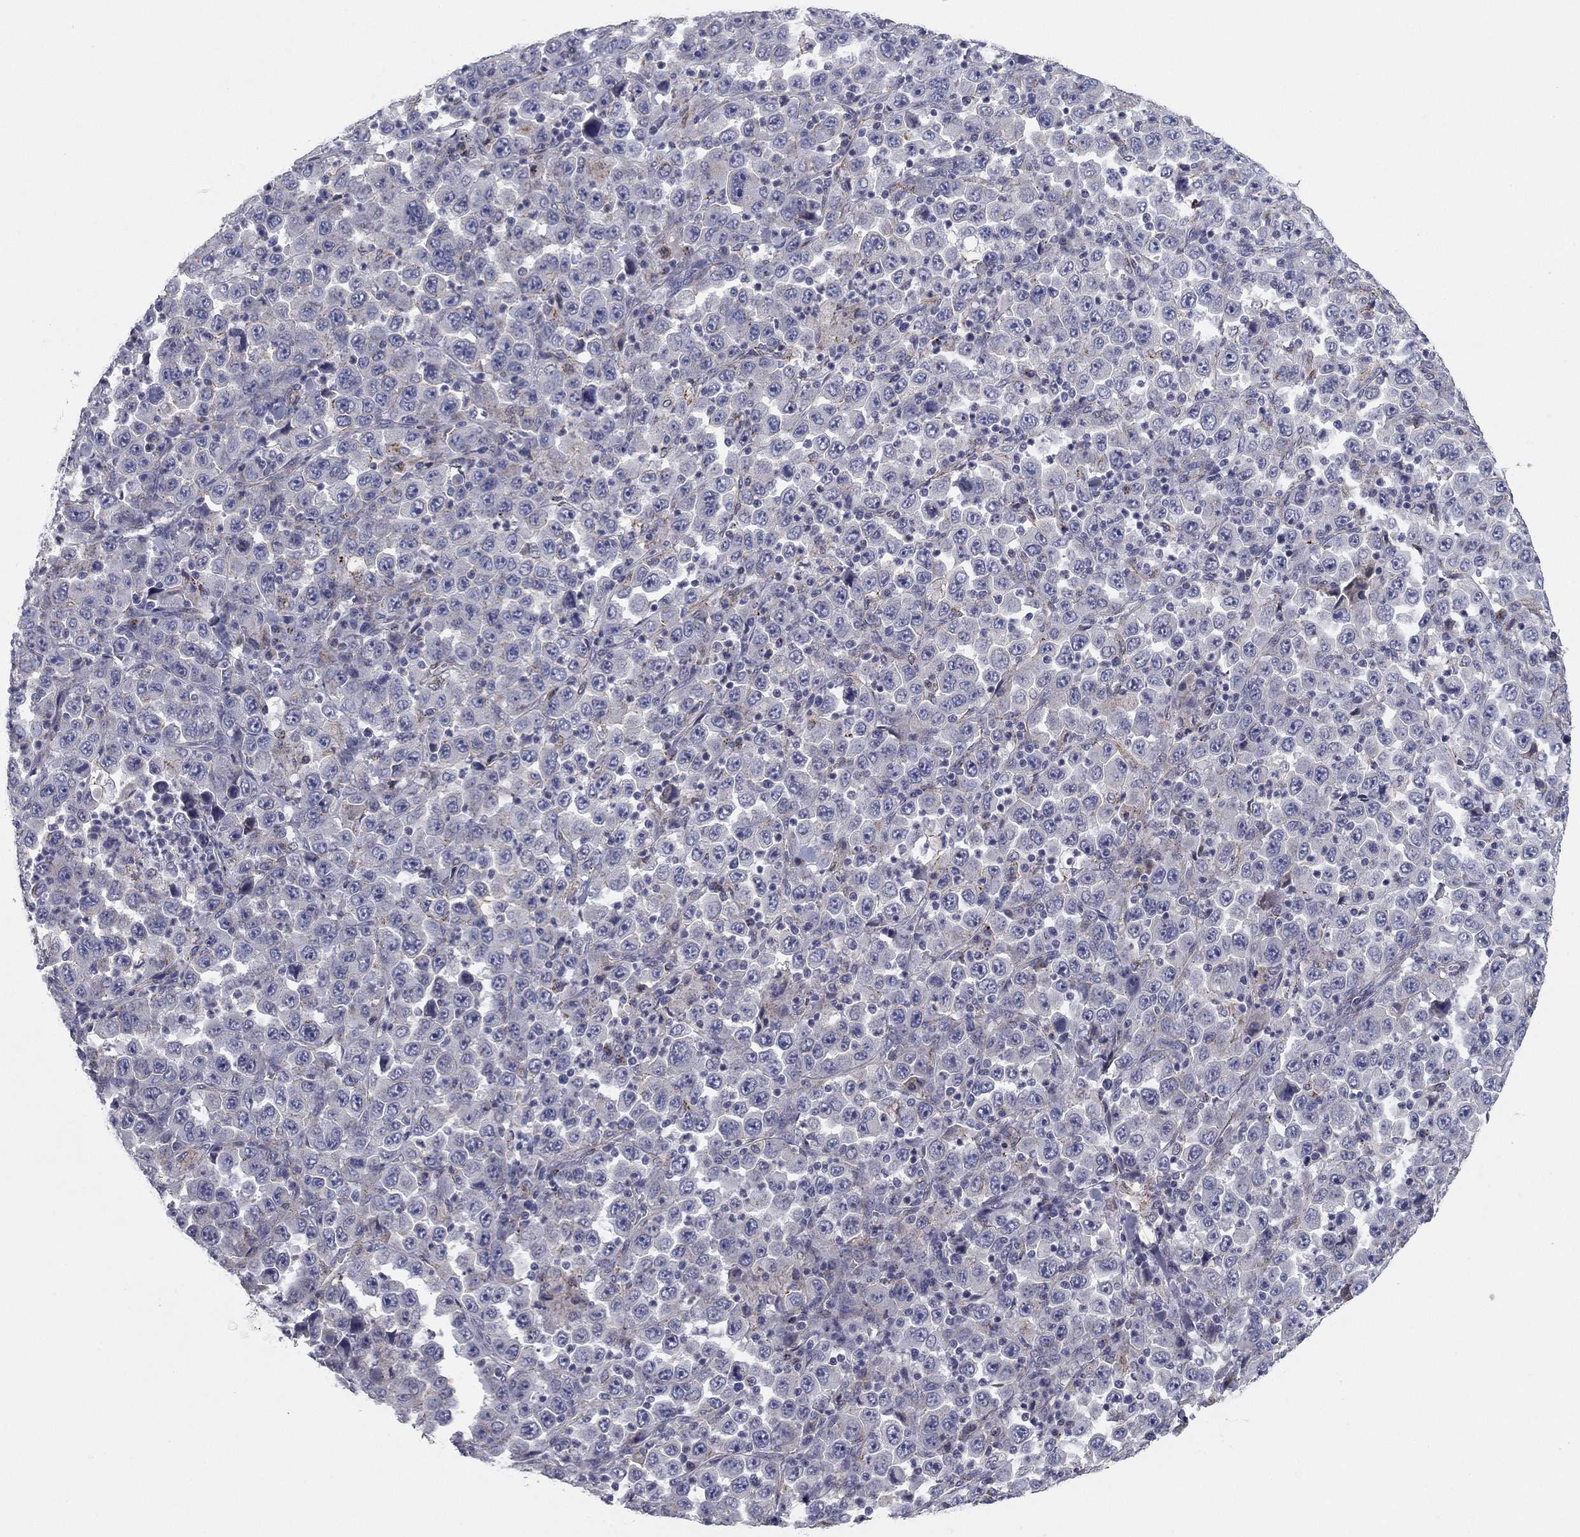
{"staining": {"intensity": "negative", "quantity": "none", "location": "none"}, "tissue": "stomach cancer", "cell_type": "Tumor cells", "image_type": "cancer", "snomed": [{"axis": "morphology", "description": "Normal tissue, NOS"}, {"axis": "morphology", "description": "Adenocarcinoma, NOS"}, {"axis": "topography", "description": "Stomach, upper"}, {"axis": "topography", "description": "Stomach"}], "caption": "A high-resolution image shows immunohistochemistry staining of stomach cancer, which shows no significant positivity in tumor cells.", "gene": "SEPTIN3", "patient": {"sex": "male", "age": 59}}